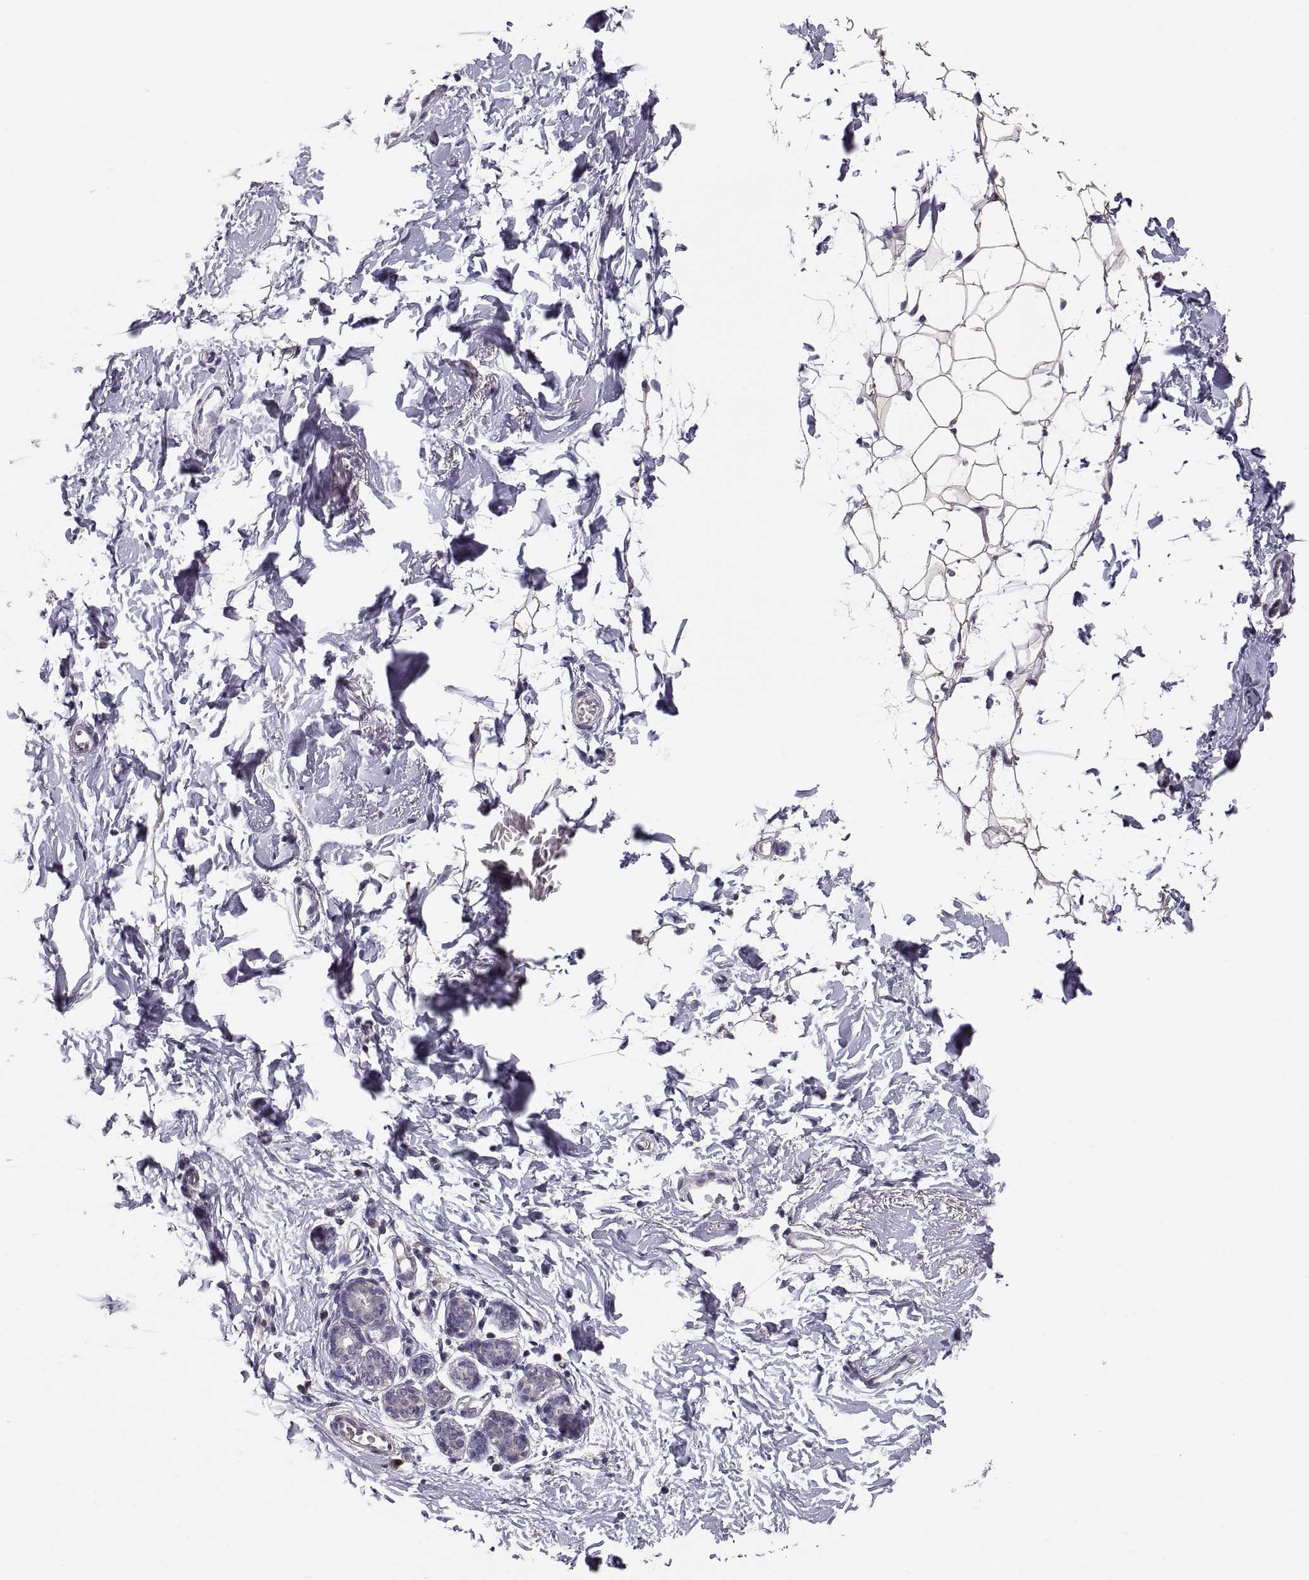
{"staining": {"intensity": "negative", "quantity": "none", "location": "none"}, "tissue": "breast", "cell_type": "Adipocytes", "image_type": "normal", "snomed": [{"axis": "morphology", "description": "Normal tissue, NOS"}, {"axis": "topography", "description": "Breast"}], "caption": "This is an immunohistochemistry (IHC) image of benign breast. There is no expression in adipocytes.", "gene": "PAX2", "patient": {"sex": "female", "age": 37}}